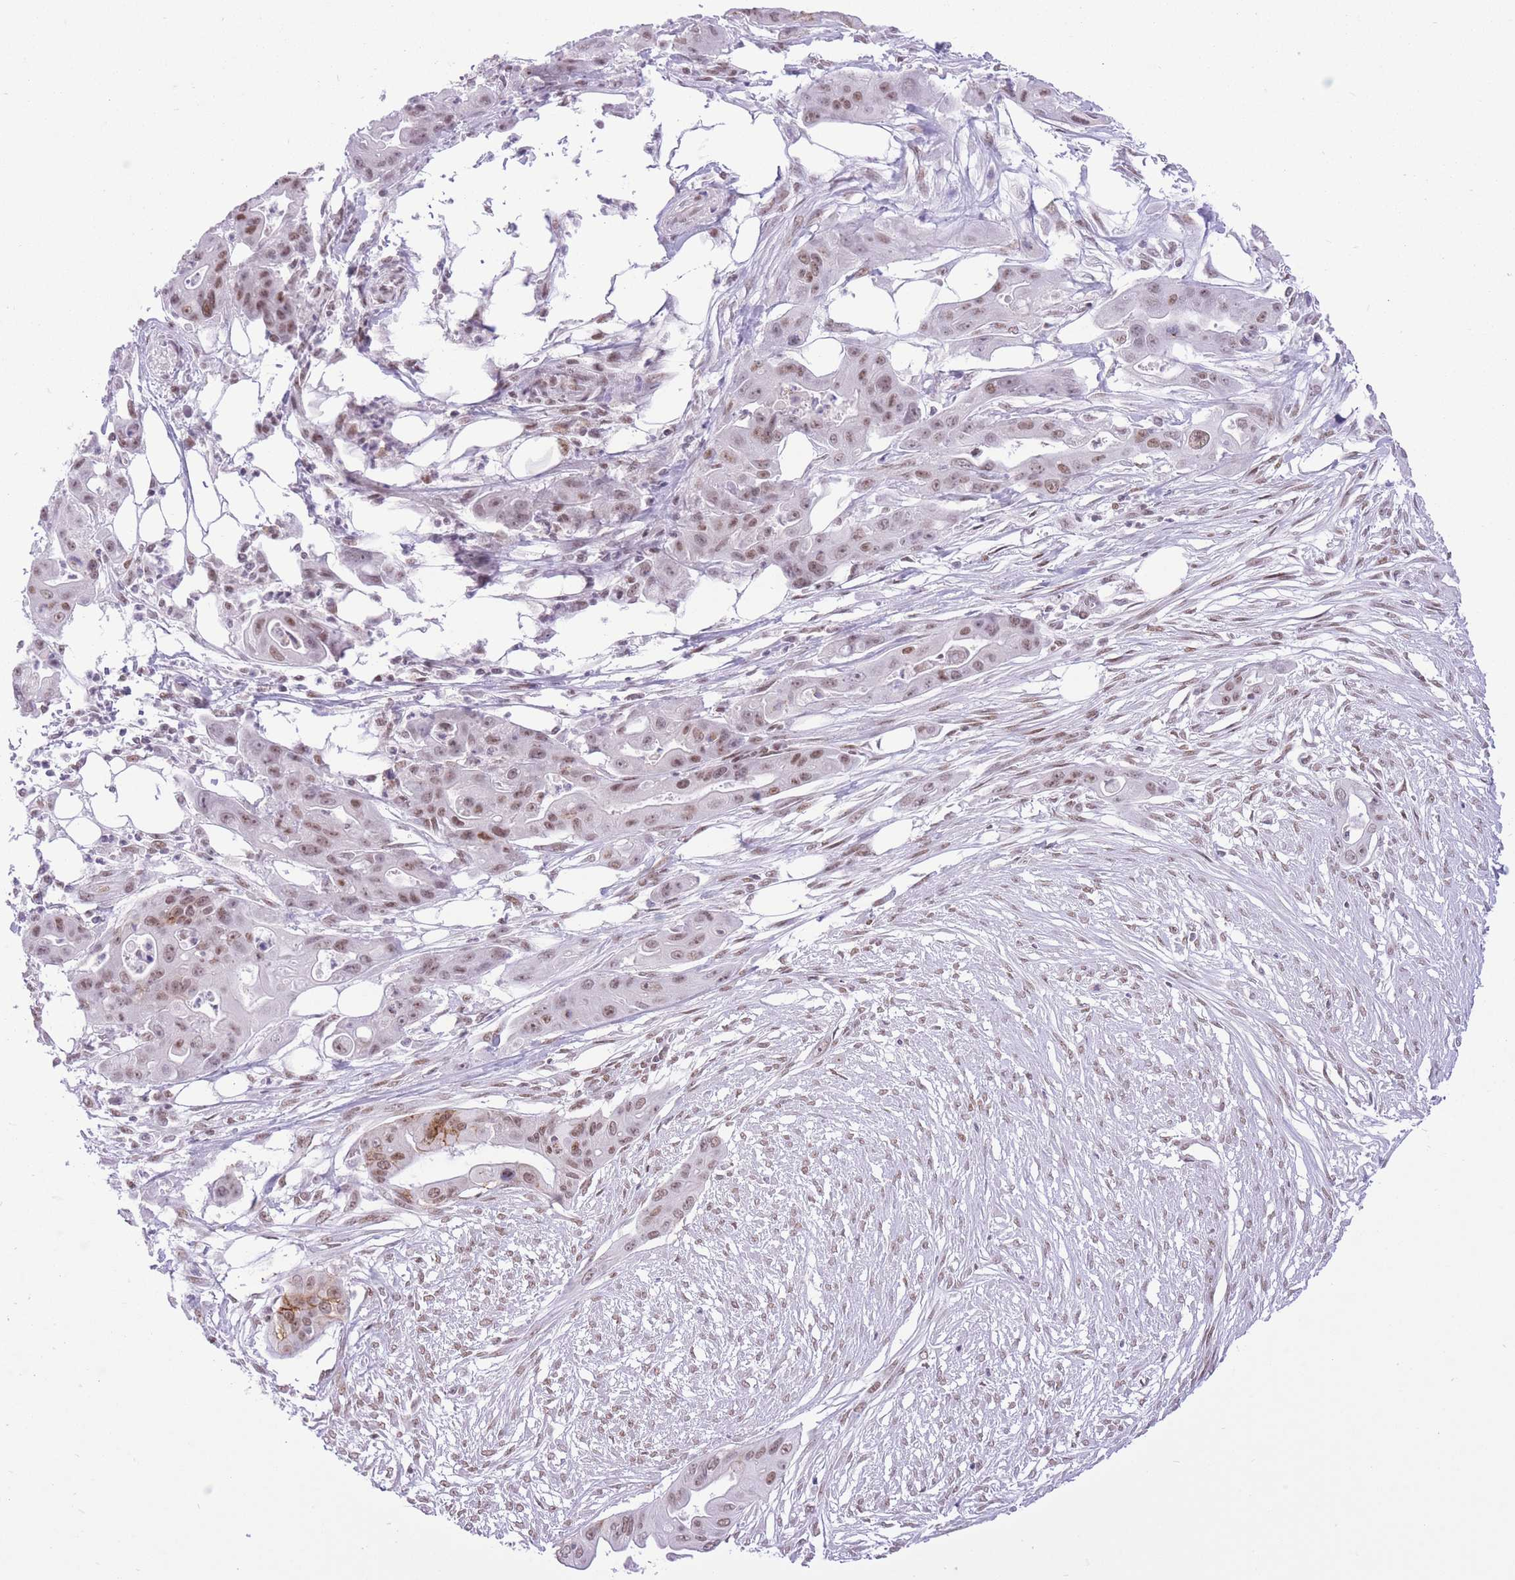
{"staining": {"intensity": "moderate", "quantity": ">75%", "location": "nuclear"}, "tissue": "ovarian cancer", "cell_type": "Tumor cells", "image_type": "cancer", "snomed": [{"axis": "morphology", "description": "Cystadenocarcinoma, mucinous, NOS"}, {"axis": "topography", "description": "Ovary"}], "caption": "Brown immunohistochemical staining in mucinous cystadenocarcinoma (ovarian) reveals moderate nuclear staining in approximately >75% of tumor cells. The protein is stained brown, and the nuclei are stained in blue (DAB IHC with brightfield microscopy, high magnification).", "gene": "ZBED5", "patient": {"sex": "female", "age": 70}}